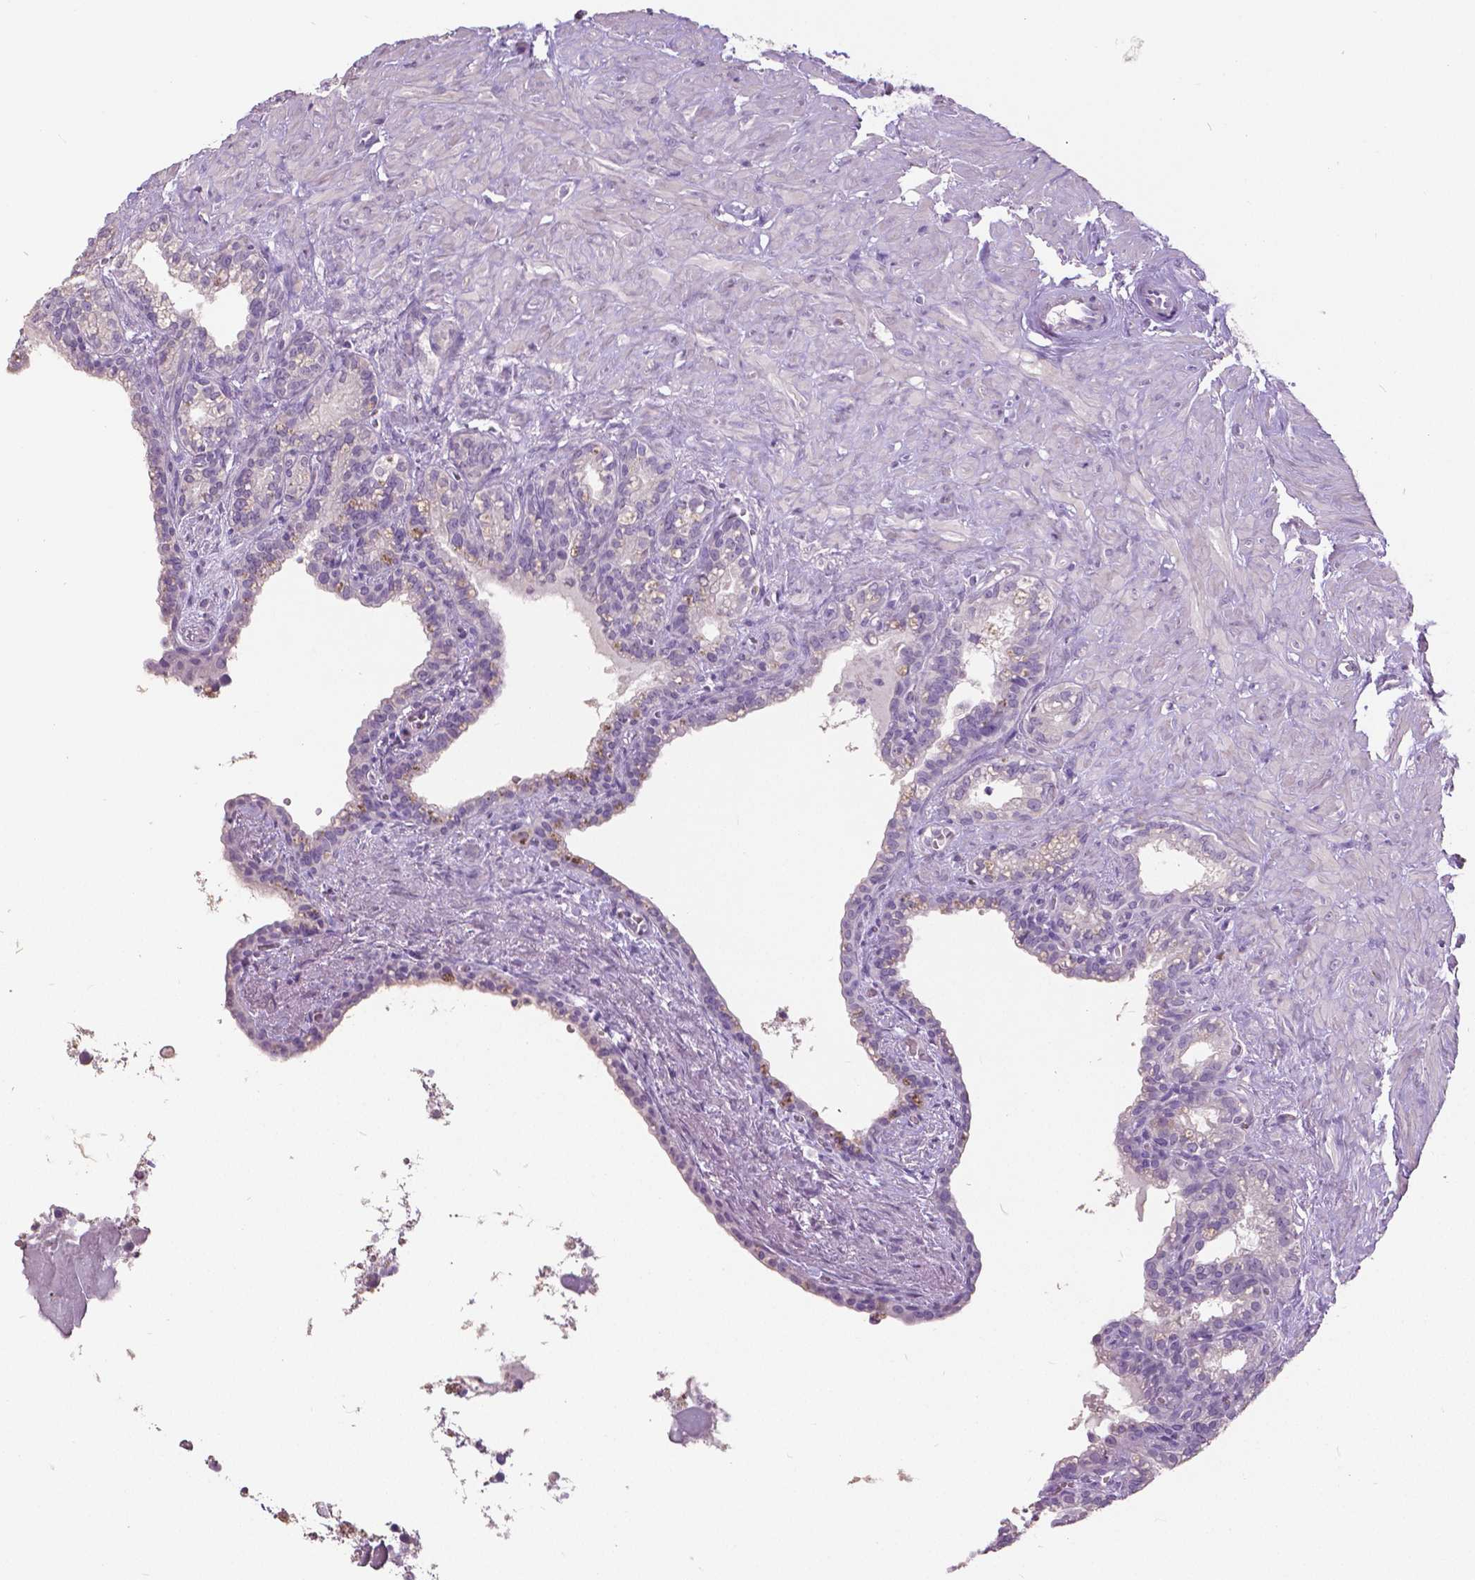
{"staining": {"intensity": "negative", "quantity": "none", "location": "none"}, "tissue": "seminal vesicle", "cell_type": "Glandular cells", "image_type": "normal", "snomed": [{"axis": "morphology", "description": "Normal tissue, NOS"}, {"axis": "morphology", "description": "Urothelial carcinoma, NOS"}, {"axis": "topography", "description": "Urinary bladder"}, {"axis": "topography", "description": "Seminal veicle"}], "caption": "Seminal vesicle stained for a protein using immunohistochemistry shows no staining glandular cells.", "gene": "FOXA1", "patient": {"sex": "male", "age": 76}}